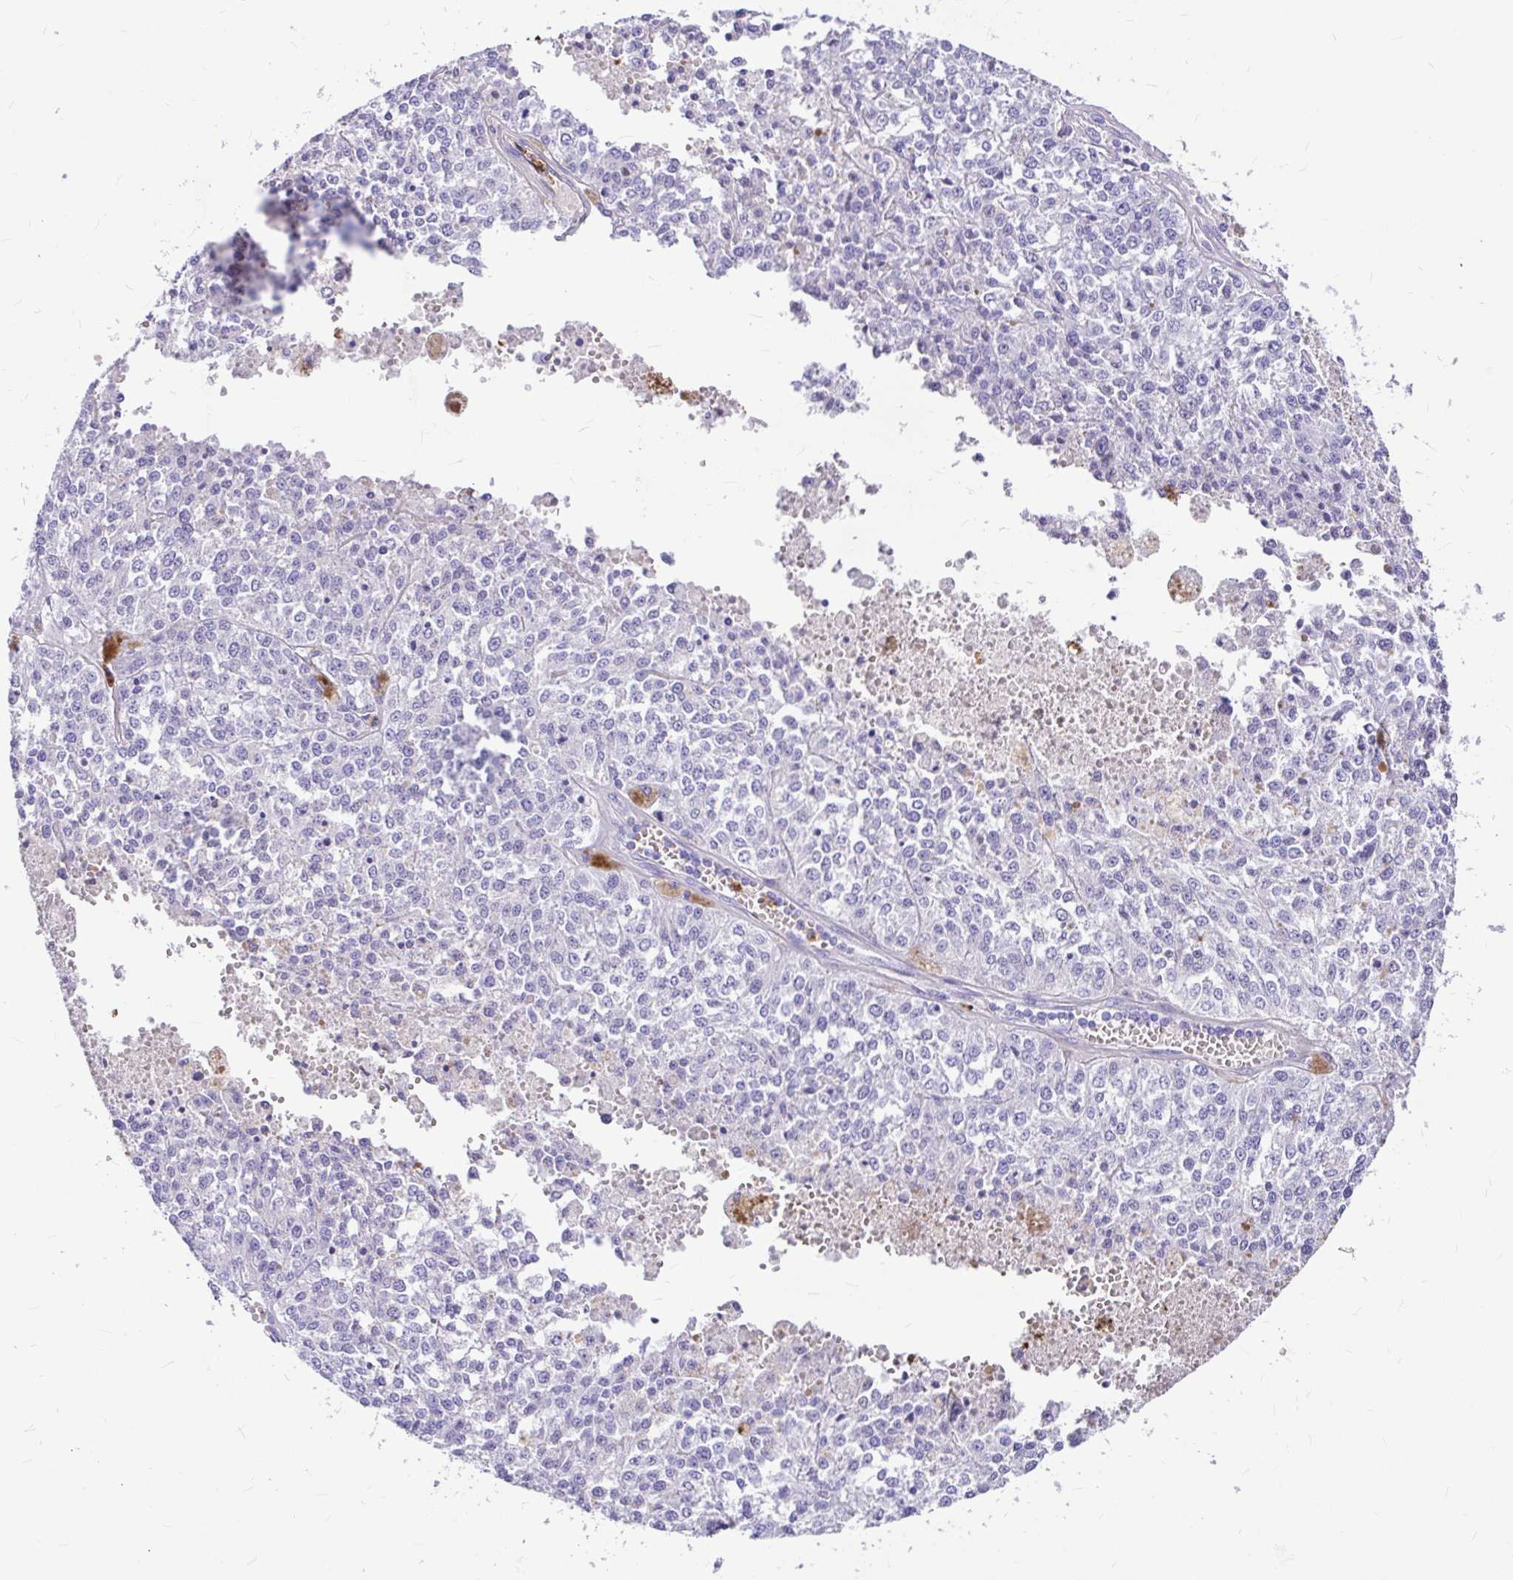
{"staining": {"intensity": "negative", "quantity": "none", "location": "none"}, "tissue": "melanoma", "cell_type": "Tumor cells", "image_type": "cancer", "snomed": [{"axis": "morphology", "description": "Malignant melanoma, Metastatic site"}, {"axis": "topography", "description": "Lymph node"}], "caption": "Tumor cells are negative for brown protein staining in malignant melanoma (metastatic site).", "gene": "CLEC1B", "patient": {"sex": "female", "age": 64}}